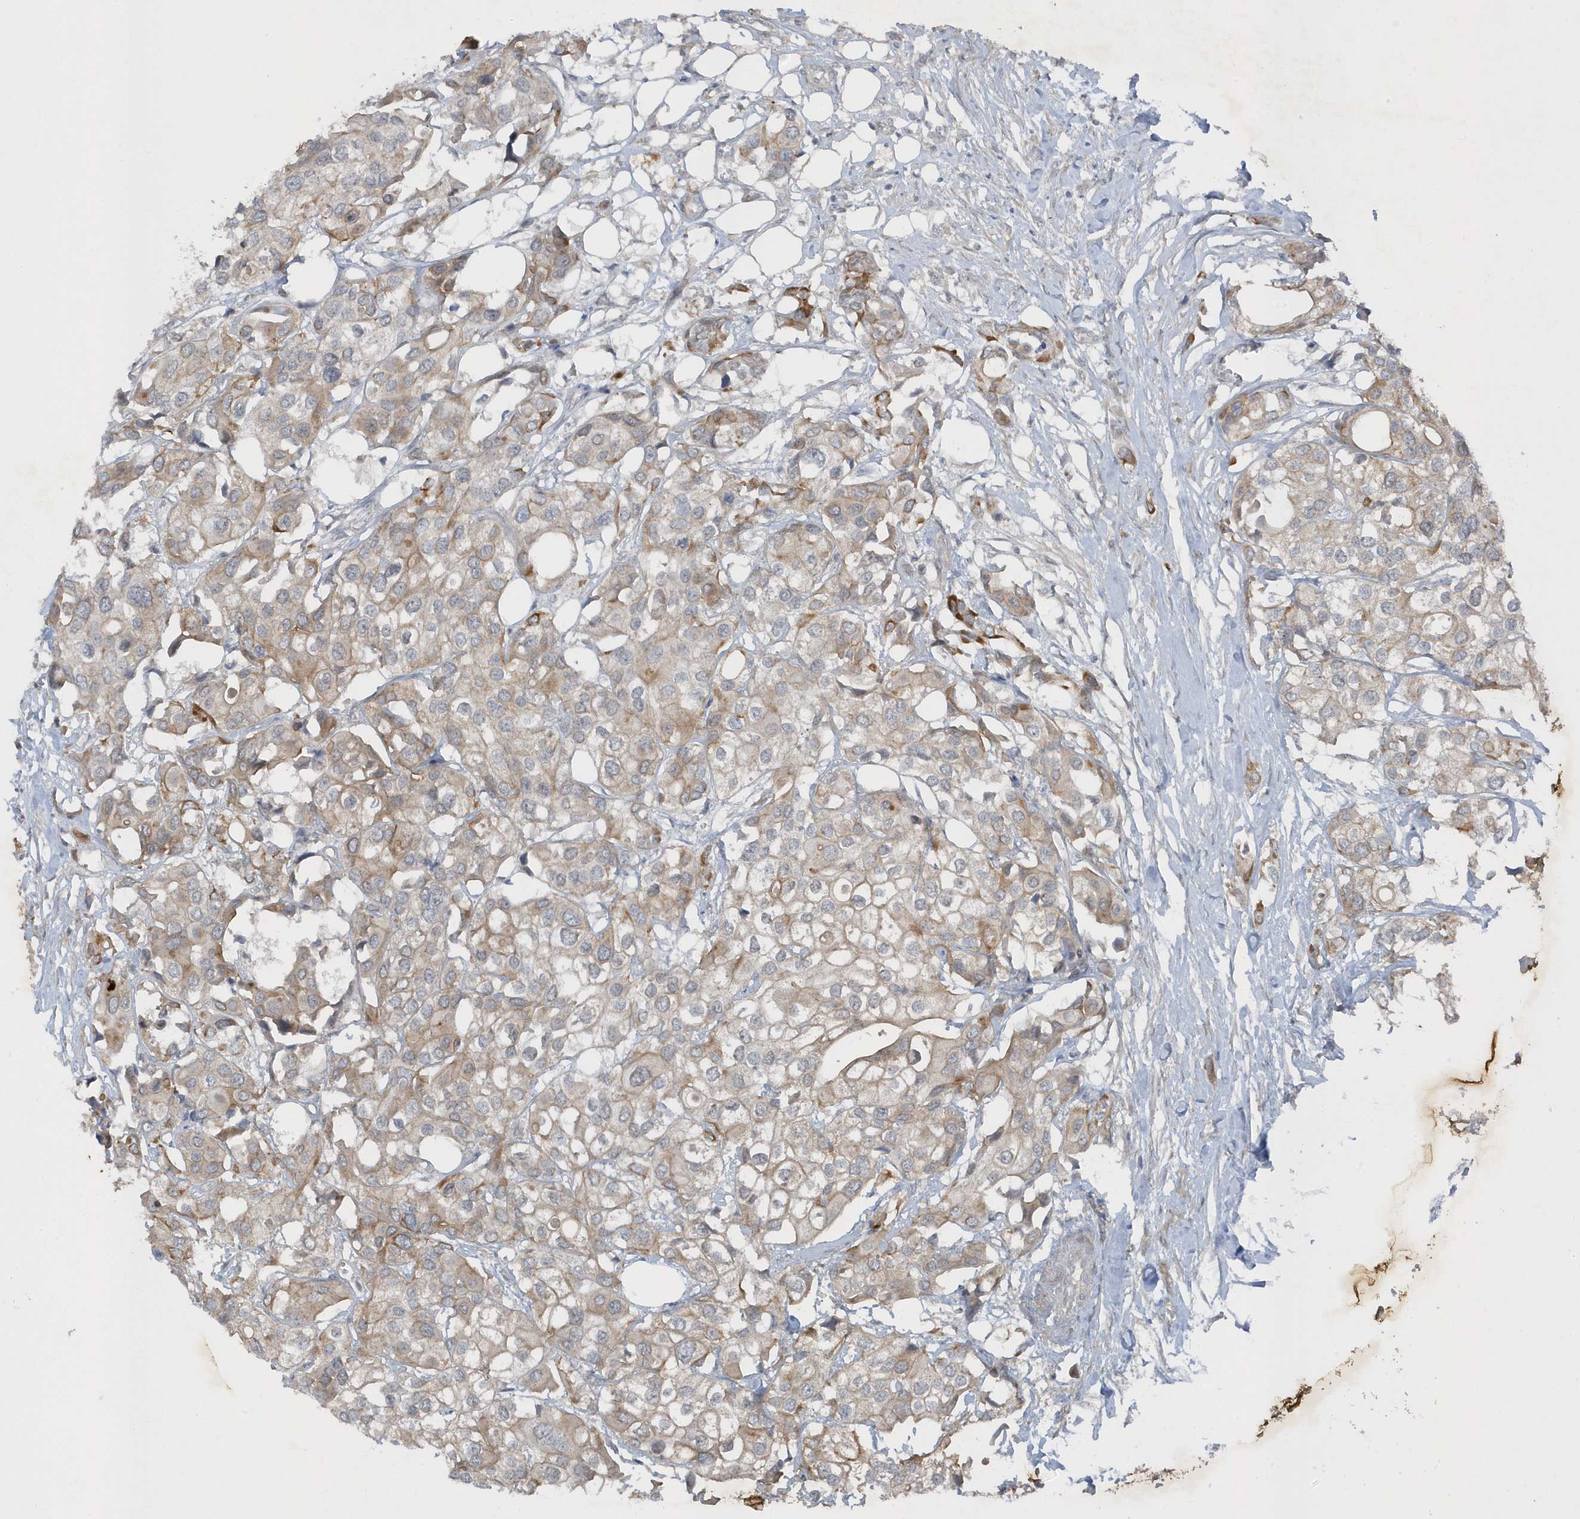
{"staining": {"intensity": "weak", "quantity": "25%-75%", "location": "cytoplasmic/membranous"}, "tissue": "urothelial cancer", "cell_type": "Tumor cells", "image_type": "cancer", "snomed": [{"axis": "morphology", "description": "Urothelial carcinoma, High grade"}, {"axis": "topography", "description": "Urinary bladder"}], "caption": "Brown immunohistochemical staining in human urothelial cancer displays weak cytoplasmic/membranous staining in approximately 25%-75% of tumor cells.", "gene": "PARD3B", "patient": {"sex": "male", "age": 64}}